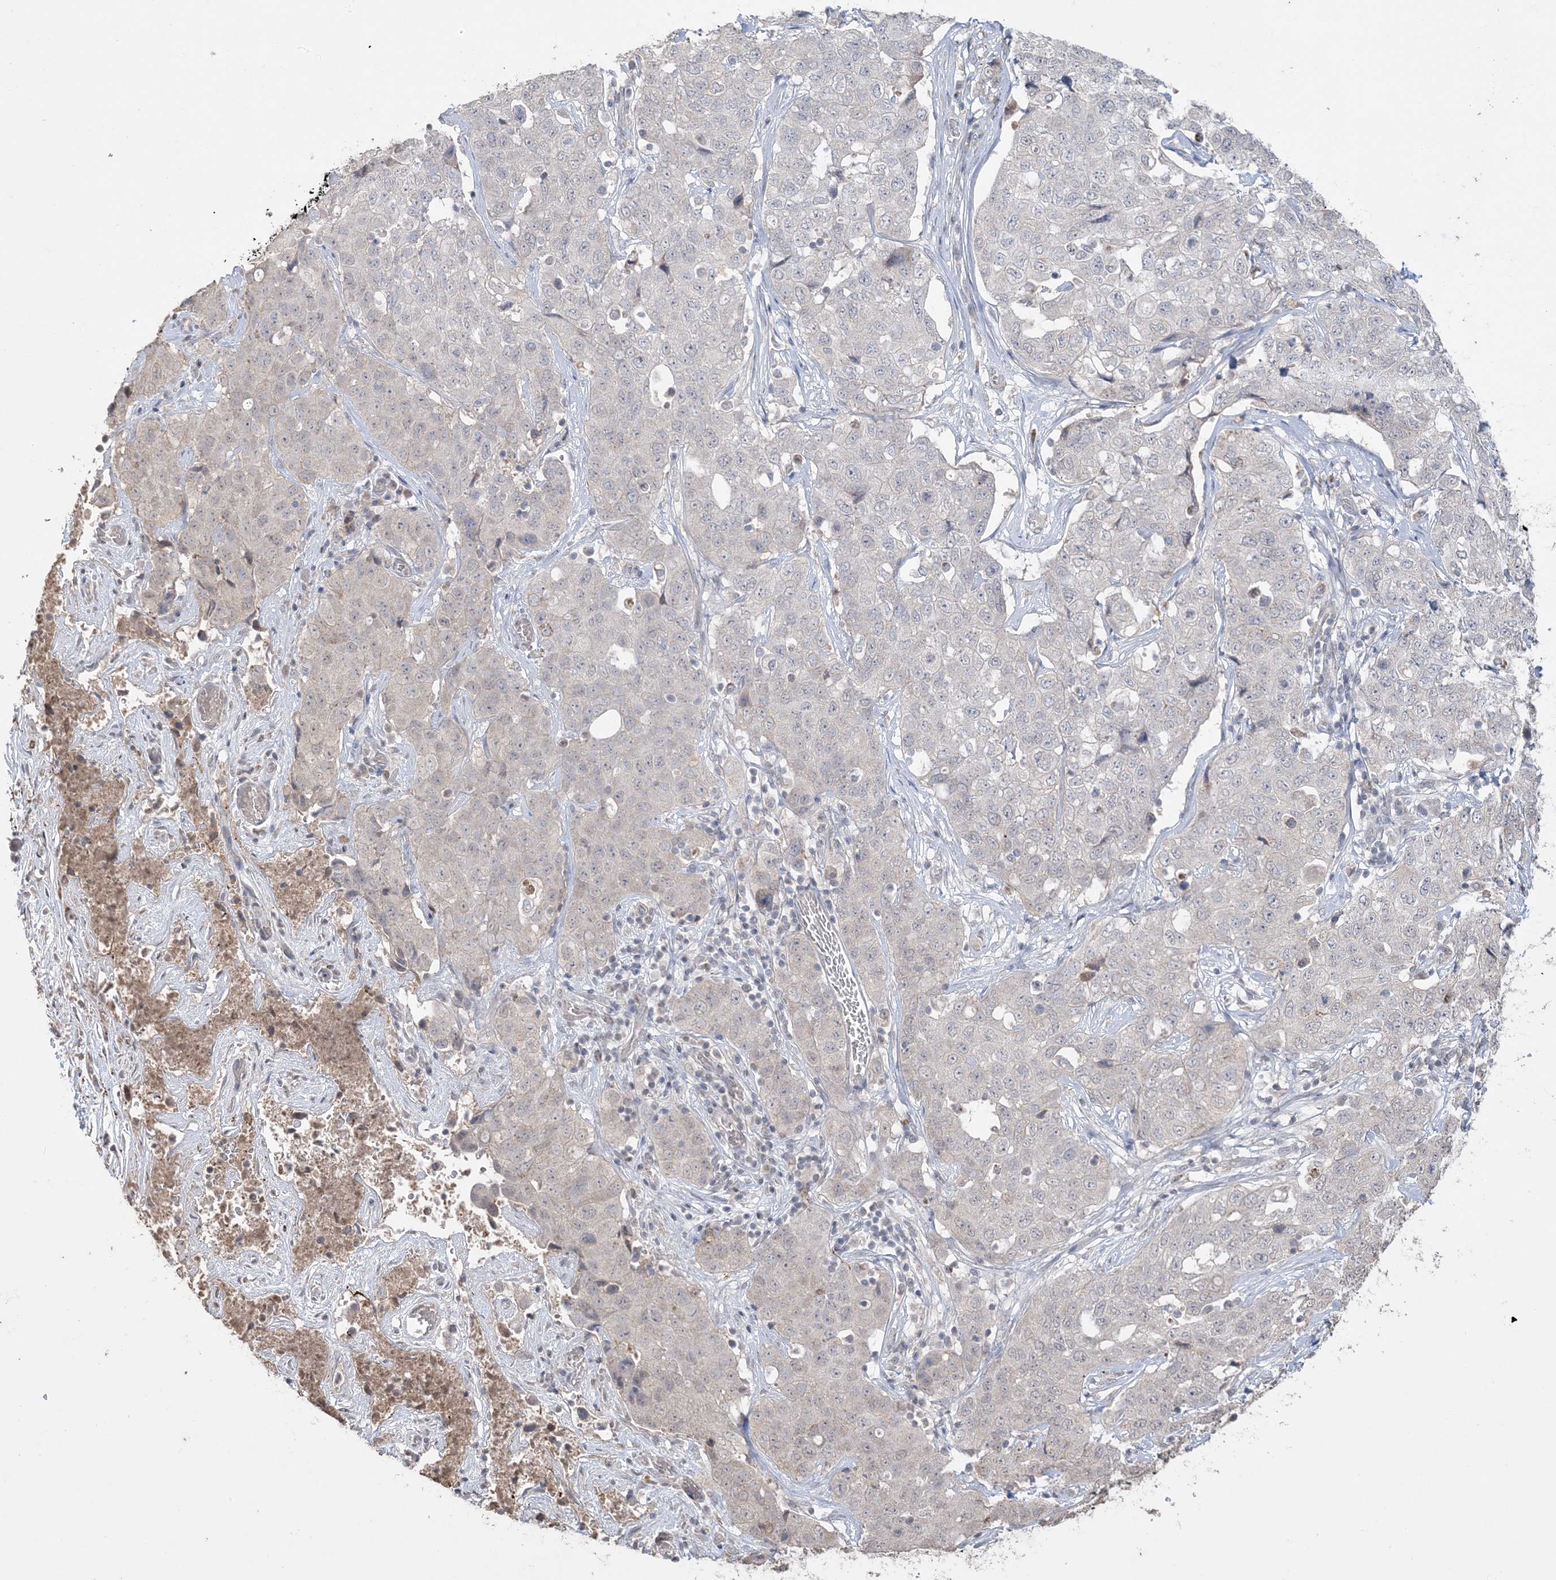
{"staining": {"intensity": "weak", "quantity": "<25%", "location": "cytoplasmic/membranous"}, "tissue": "stomach cancer", "cell_type": "Tumor cells", "image_type": "cancer", "snomed": [{"axis": "morphology", "description": "Normal tissue, NOS"}, {"axis": "morphology", "description": "Adenocarcinoma, NOS"}, {"axis": "topography", "description": "Lymph node"}, {"axis": "topography", "description": "Stomach"}], "caption": "DAB (3,3'-diaminobenzidine) immunohistochemical staining of human stomach cancer (adenocarcinoma) demonstrates no significant expression in tumor cells.", "gene": "XRN1", "patient": {"sex": "male", "age": 48}}